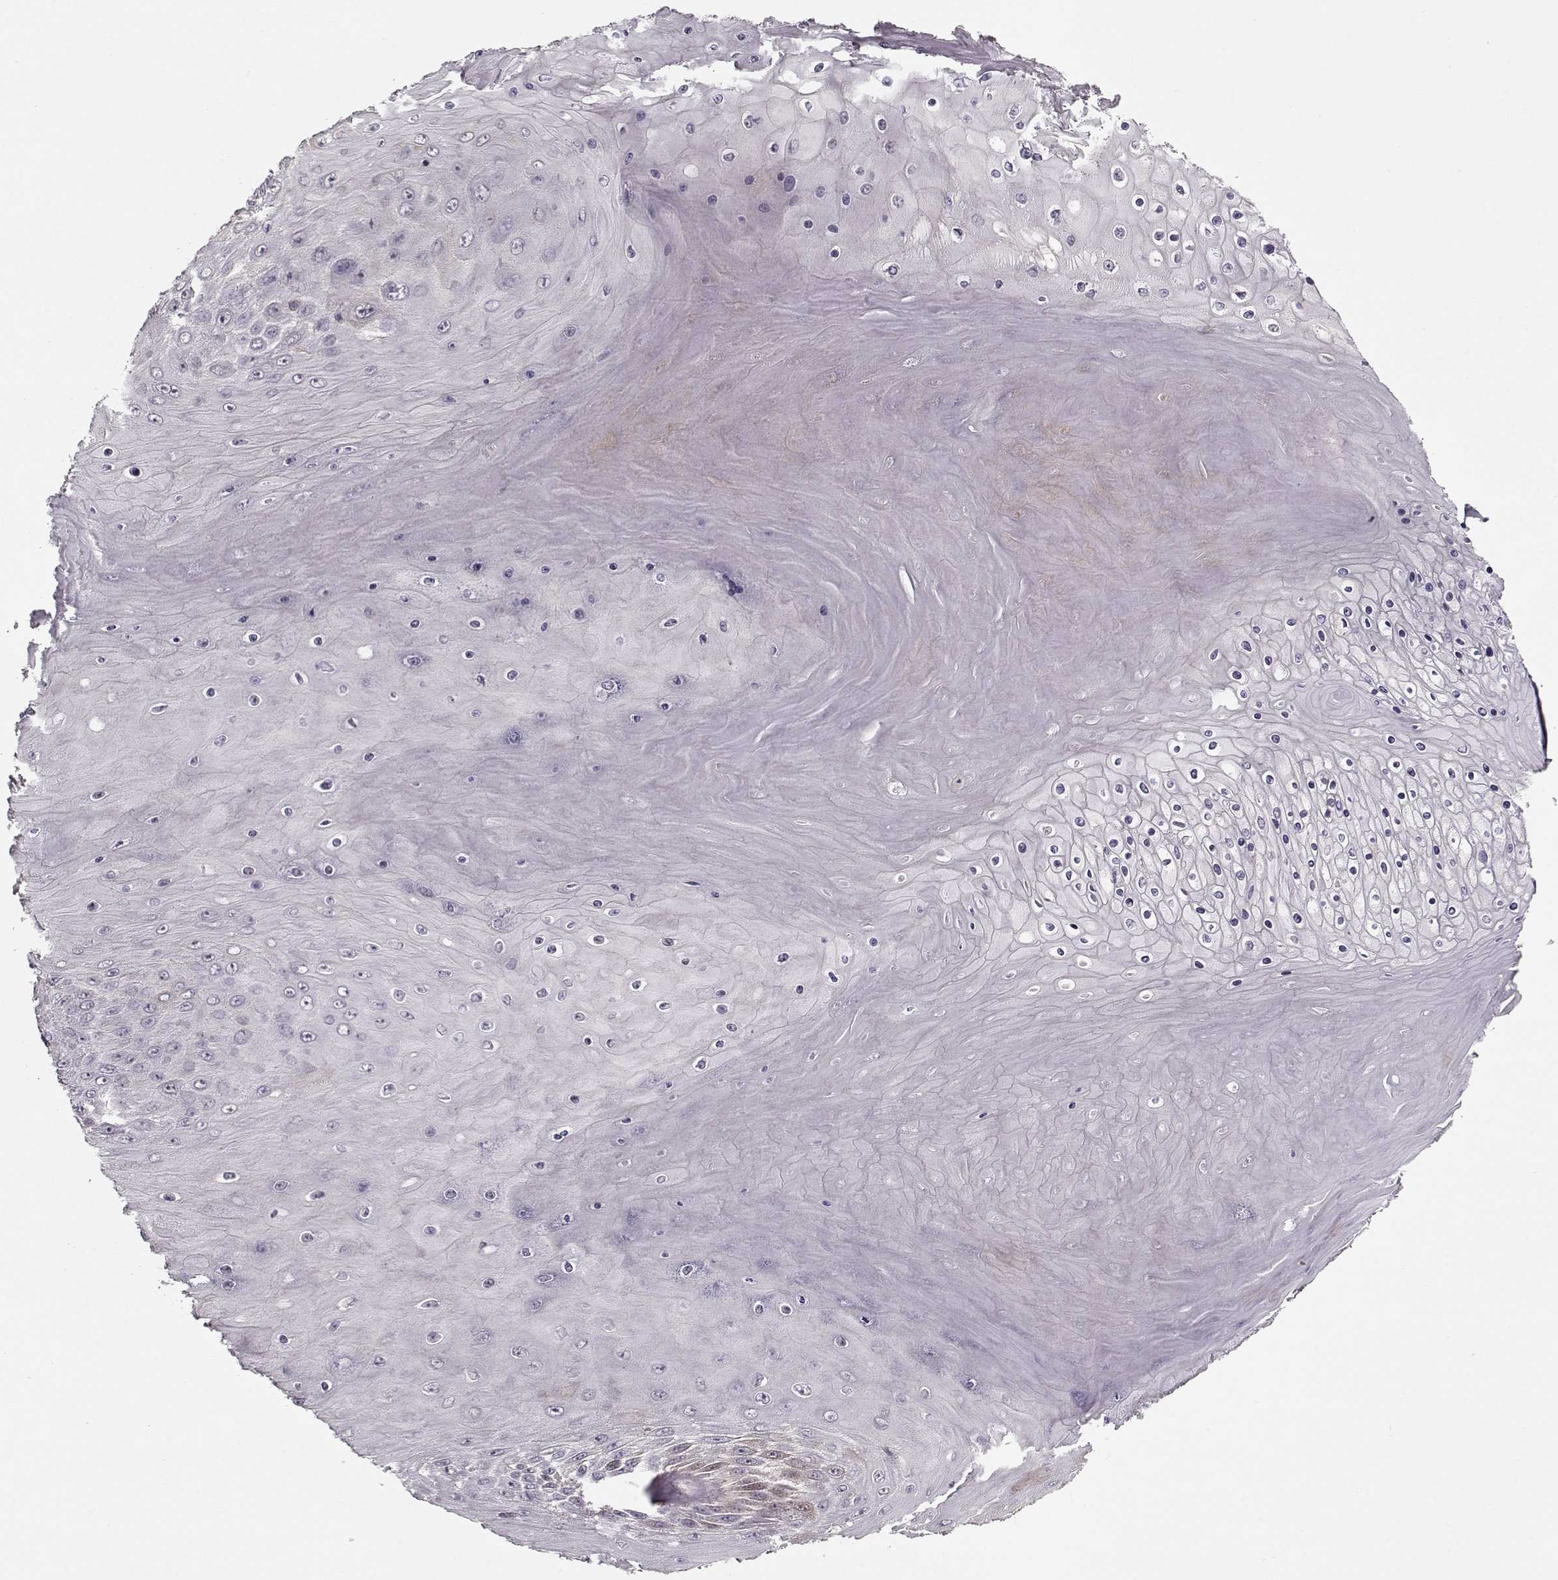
{"staining": {"intensity": "negative", "quantity": "none", "location": "none"}, "tissue": "skin cancer", "cell_type": "Tumor cells", "image_type": "cancer", "snomed": [{"axis": "morphology", "description": "Squamous cell carcinoma, NOS"}, {"axis": "topography", "description": "Skin"}], "caption": "The micrograph demonstrates no significant positivity in tumor cells of skin cancer (squamous cell carcinoma).", "gene": "LUM", "patient": {"sex": "male", "age": 62}}